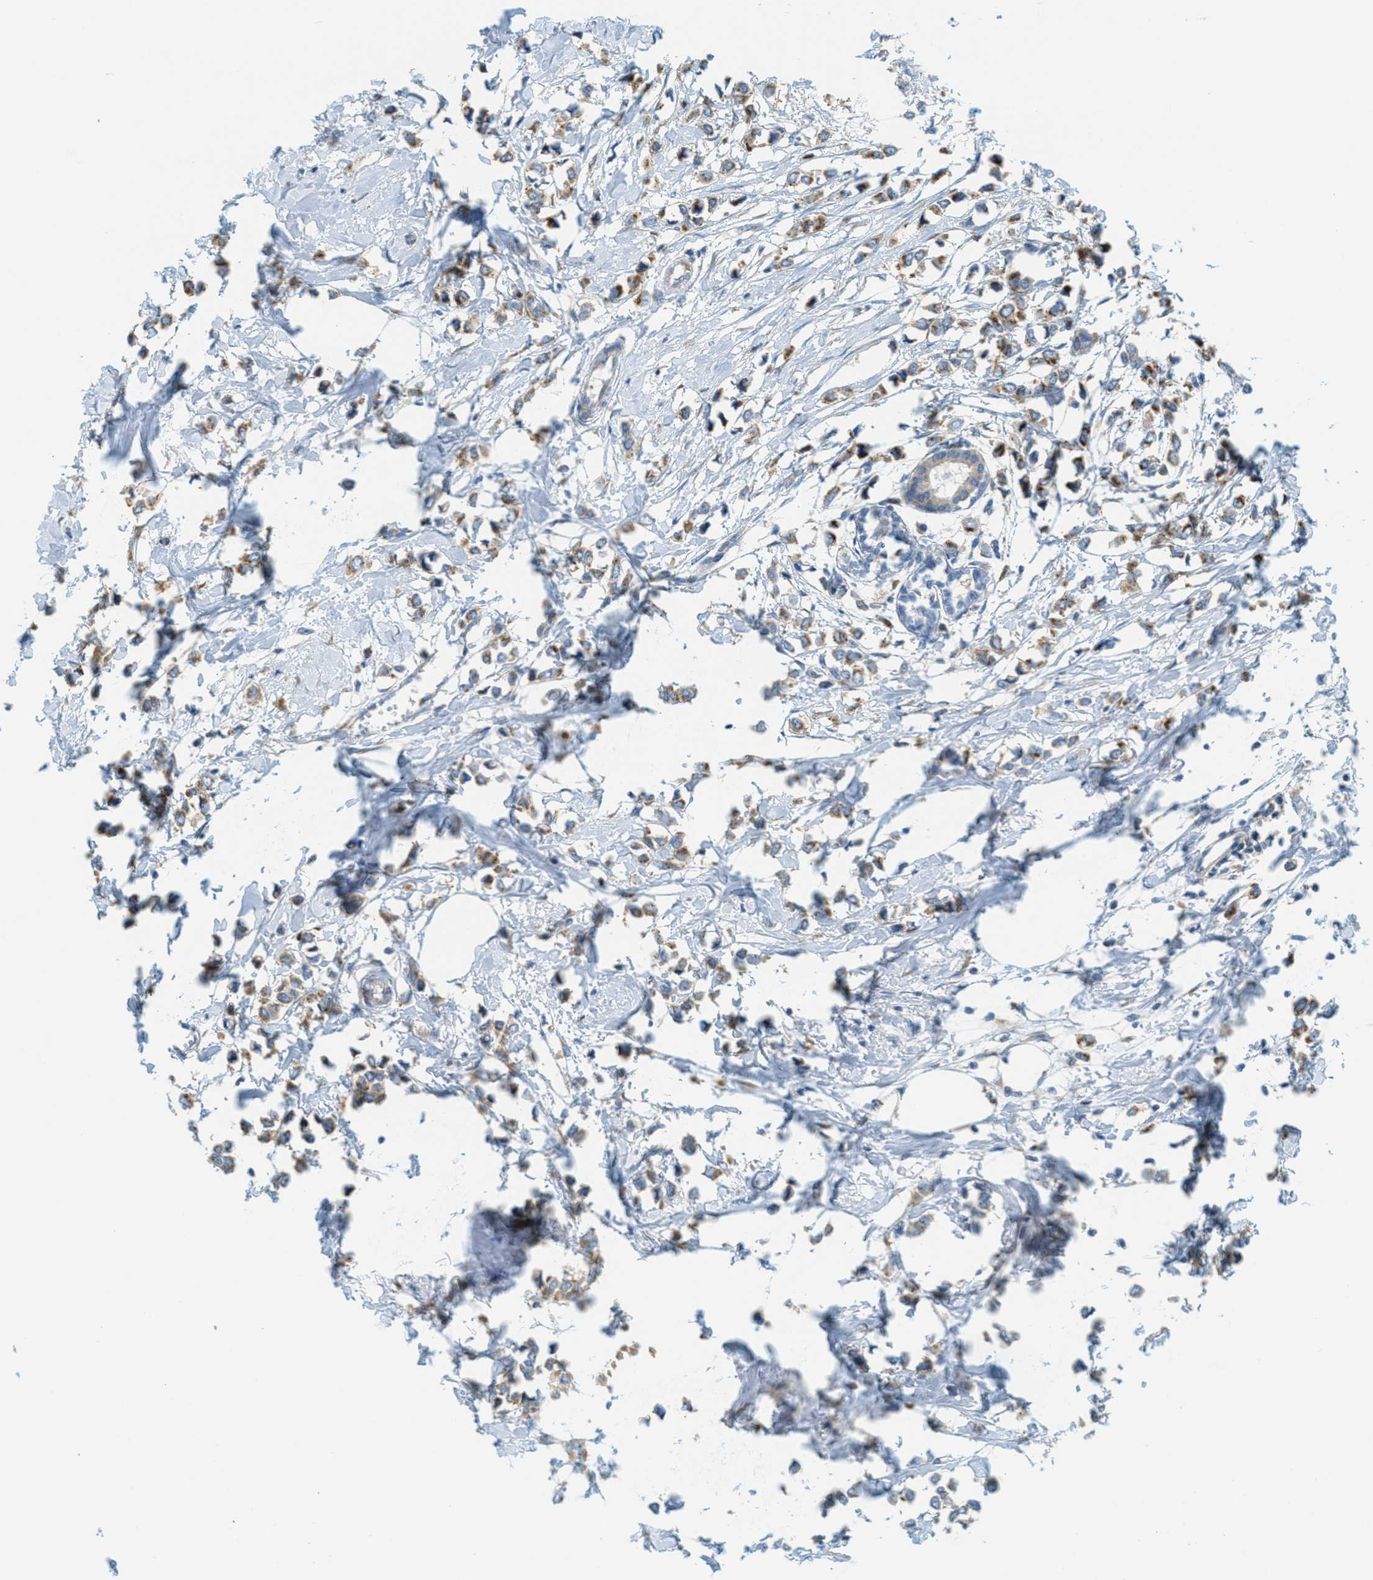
{"staining": {"intensity": "moderate", "quantity": "25%-75%", "location": "cytoplasmic/membranous"}, "tissue": "breast cancer", "cell_type": "Tumor cells", "image_type": "cancer", "snomed": [{"axis": "morphology", "description": "Lobular carcinoma"}, {"axis": "topography", "description": "Breast"}], "caption": "Protein expression analysis of human lobular carcinoma (breast) reveals moderate cytoplasmic/membranous positivity in approximately 25%-75% of tumor cells.", "gene": "ABCF1", "patient": {"sex": "female", "age": 51}}